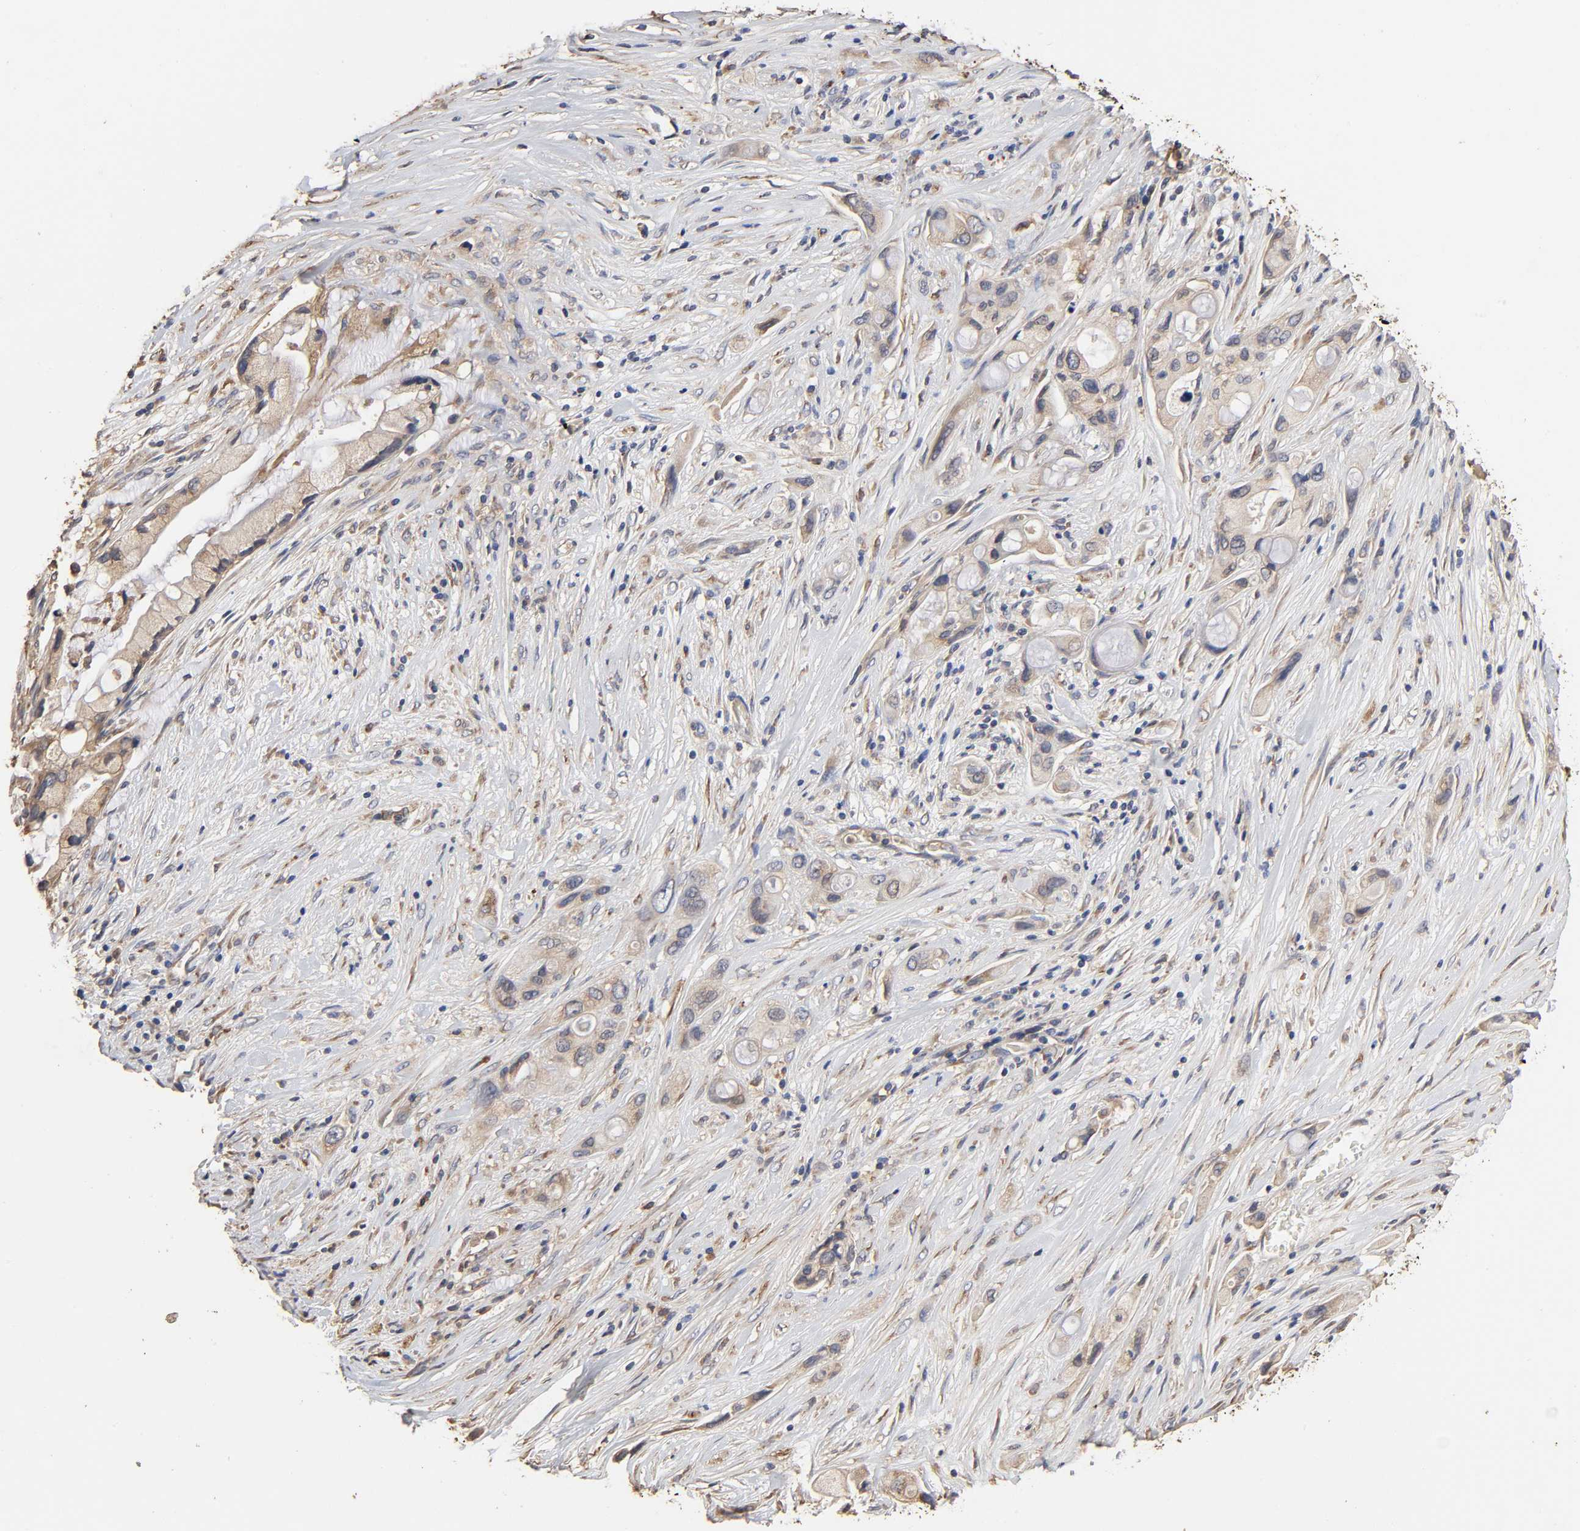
{"staining": {"intensity": "weak", "quantity": ">75%", "location": "cytoplasmic/membranous"}, "tissue": "pancreatic cancer", "cell_type": "Tumor cells", "image_type": "cancer", "snomed": [{"axis": "morphology", "description": "Adenocarcinoma, NOS"}, {"axis": "topography", "description": "Pancreas"}], "caption": "A low amount of weak cytoplasmic/membranous positivity is identified in about >75% of tumor cells in pancreatic cancer (adenocarcinoma) tissue. The staining was performed using DAB, with brown indicating positive protein expression. Nuclei are stained blue with hematoxylin.", "gene": "EIF4G2", "patient": {"sex": "female", "age": 59}}